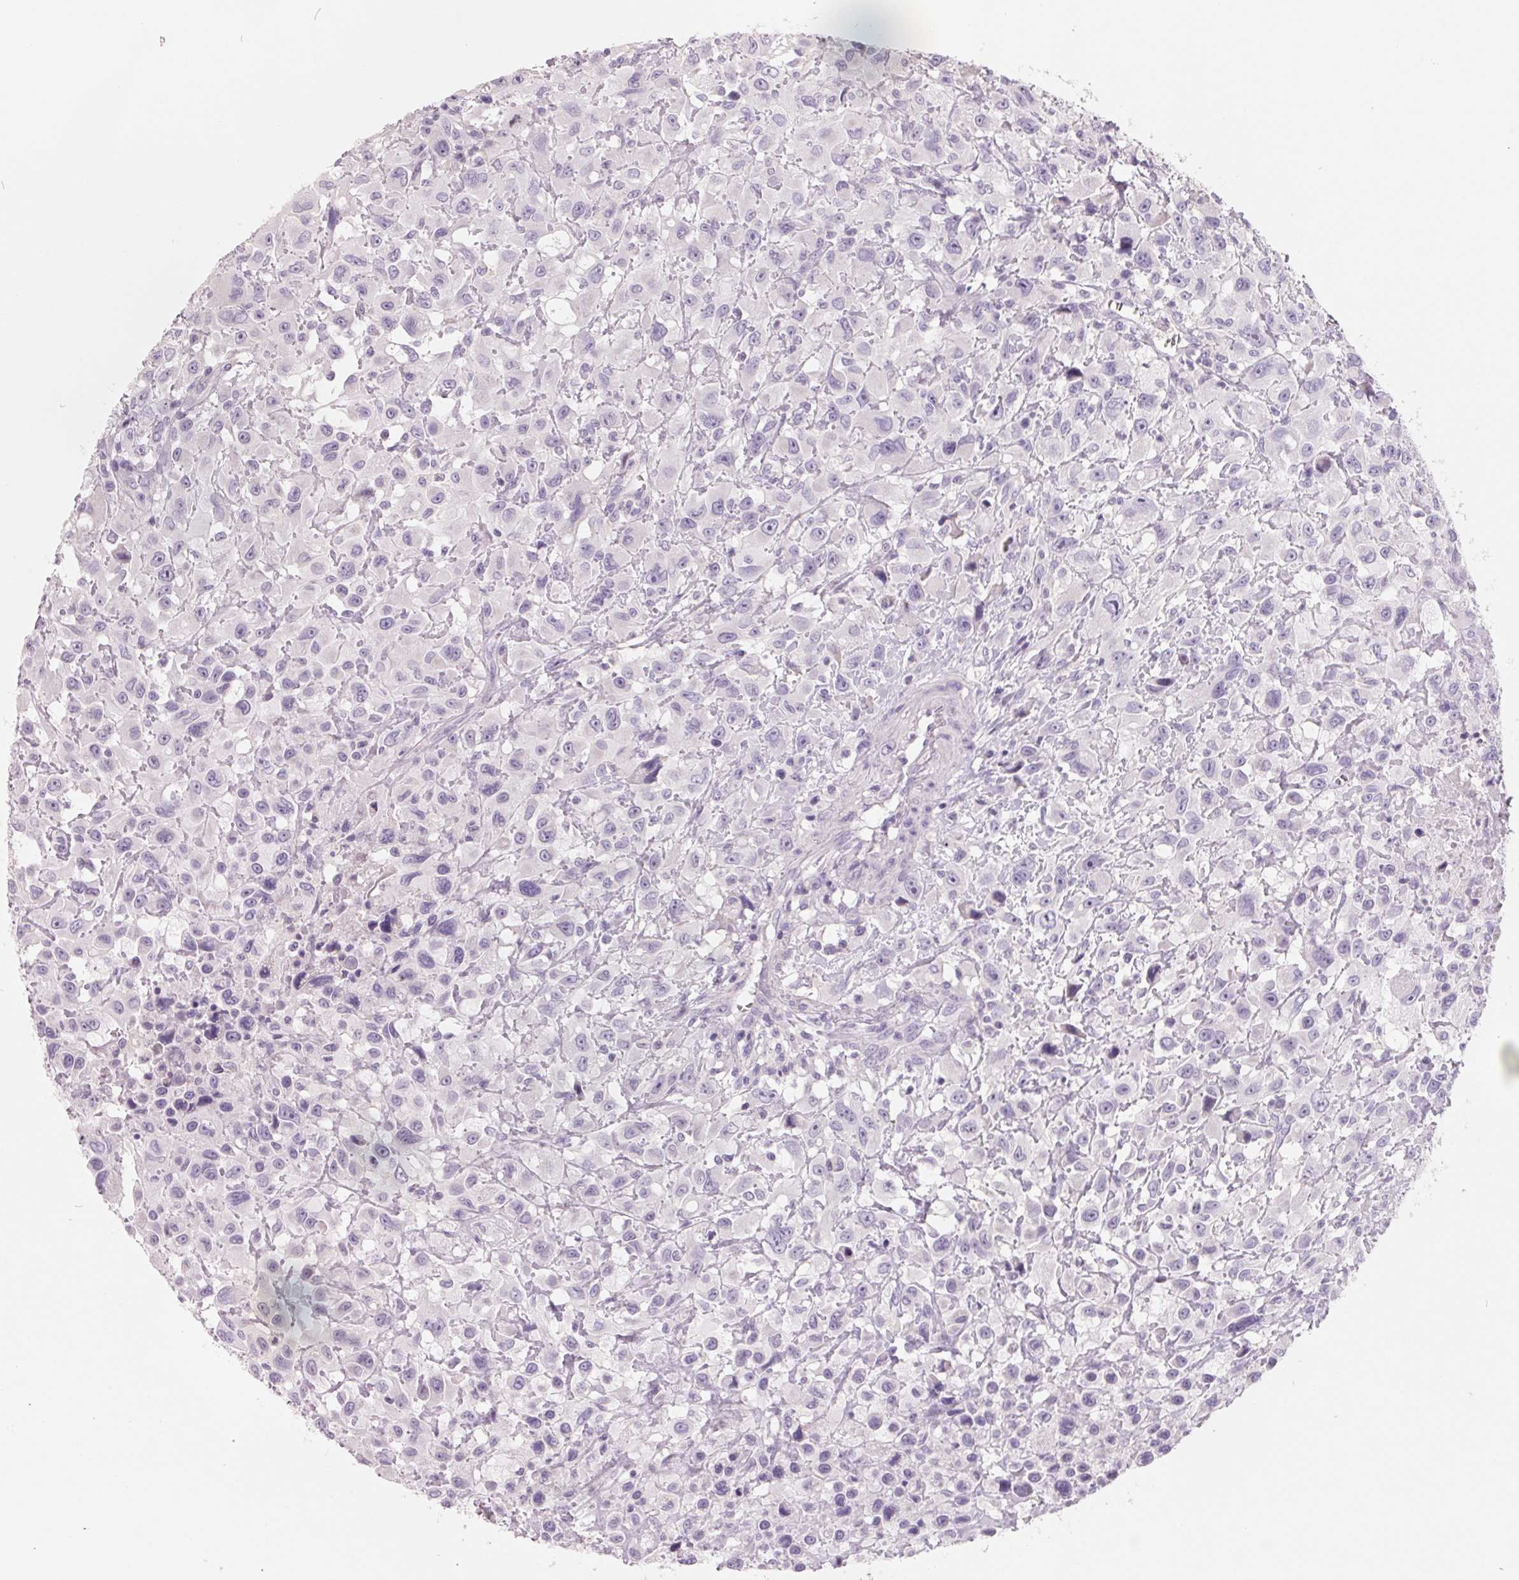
{"staining": {"intensity": "negative", "quantity": "none", "location": "none"}, "tissue": "head and neck cancer", "cell_type": "Tumor cells", "image_type": "cancer", "snomed": [{"axis": "morphology", "description": "Squamous cell carcinoma, NOS"}, {"axis": "morphology", "description": "Squamous cell carcinoma, metastatic, NOS"}, {"axis": "topography", "description": "Oral tissue"}, {"axis": "topography", "description": "Head-Neck"}], "caption": "Tumor cells are negative for brown protein staining in head and neck cancer (squamous cell carcinoma). (DAB IHC, high magnification).", "gene": "FTCD", "patient": {"sex": "female", "age": 85}}